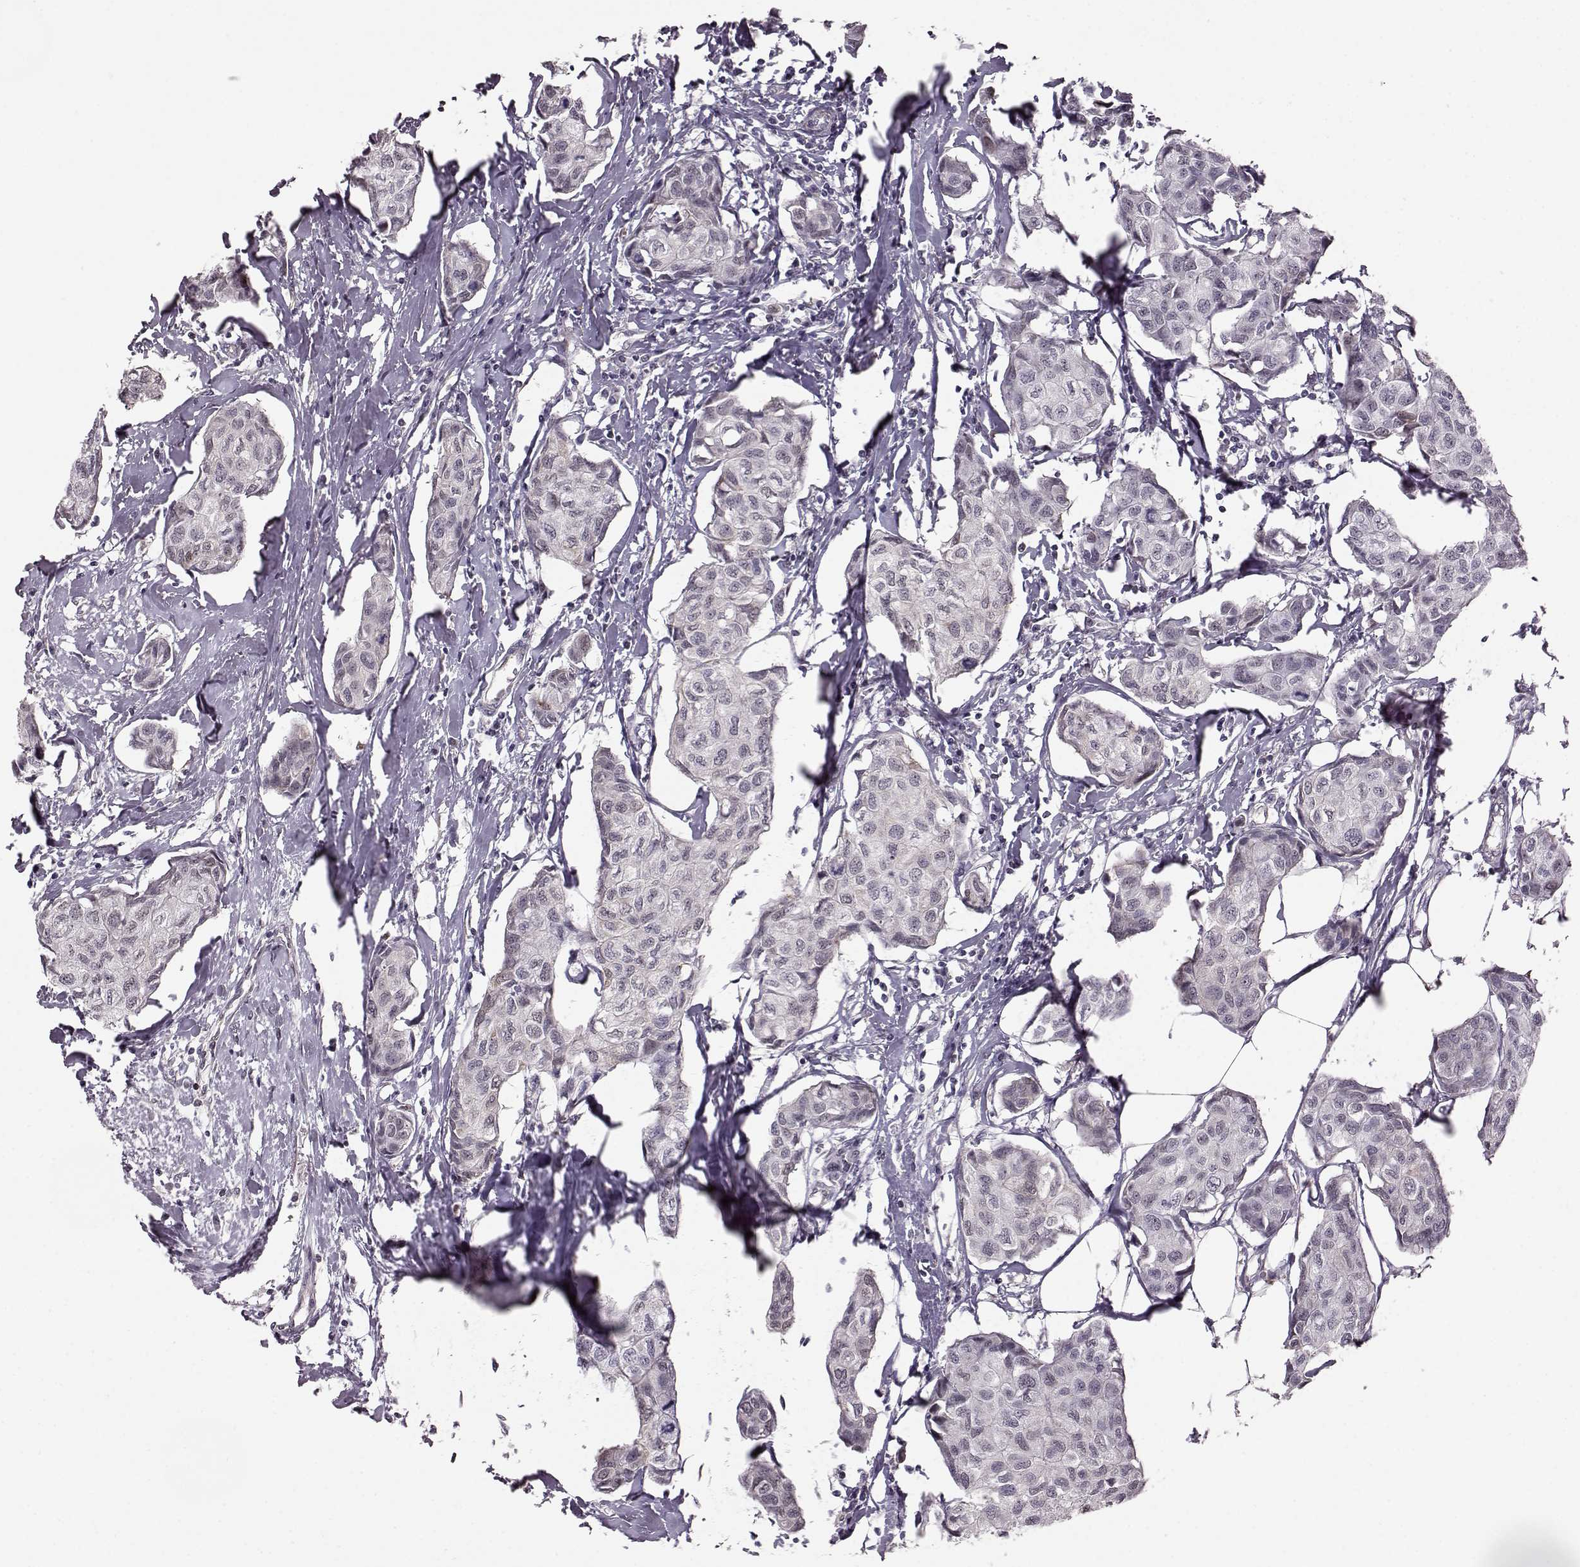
{"staining": {"intensity": "negative", "quantity": "none", "location": "none"}, "tissue": "breast cancer", "cell_type": "Tumor cells", "image_type": "cancer", "snomed": [{"axis": "morphology", "description": "Duct carcinoma"}, {"axis": "topography", "description": "Breast"}], "caption": "Tumor cells are negative for protein expression in human breast cancer (intraductal carcinoma).", "gene": "KLF6", "patient": {"sex": "female", "age": 80}}